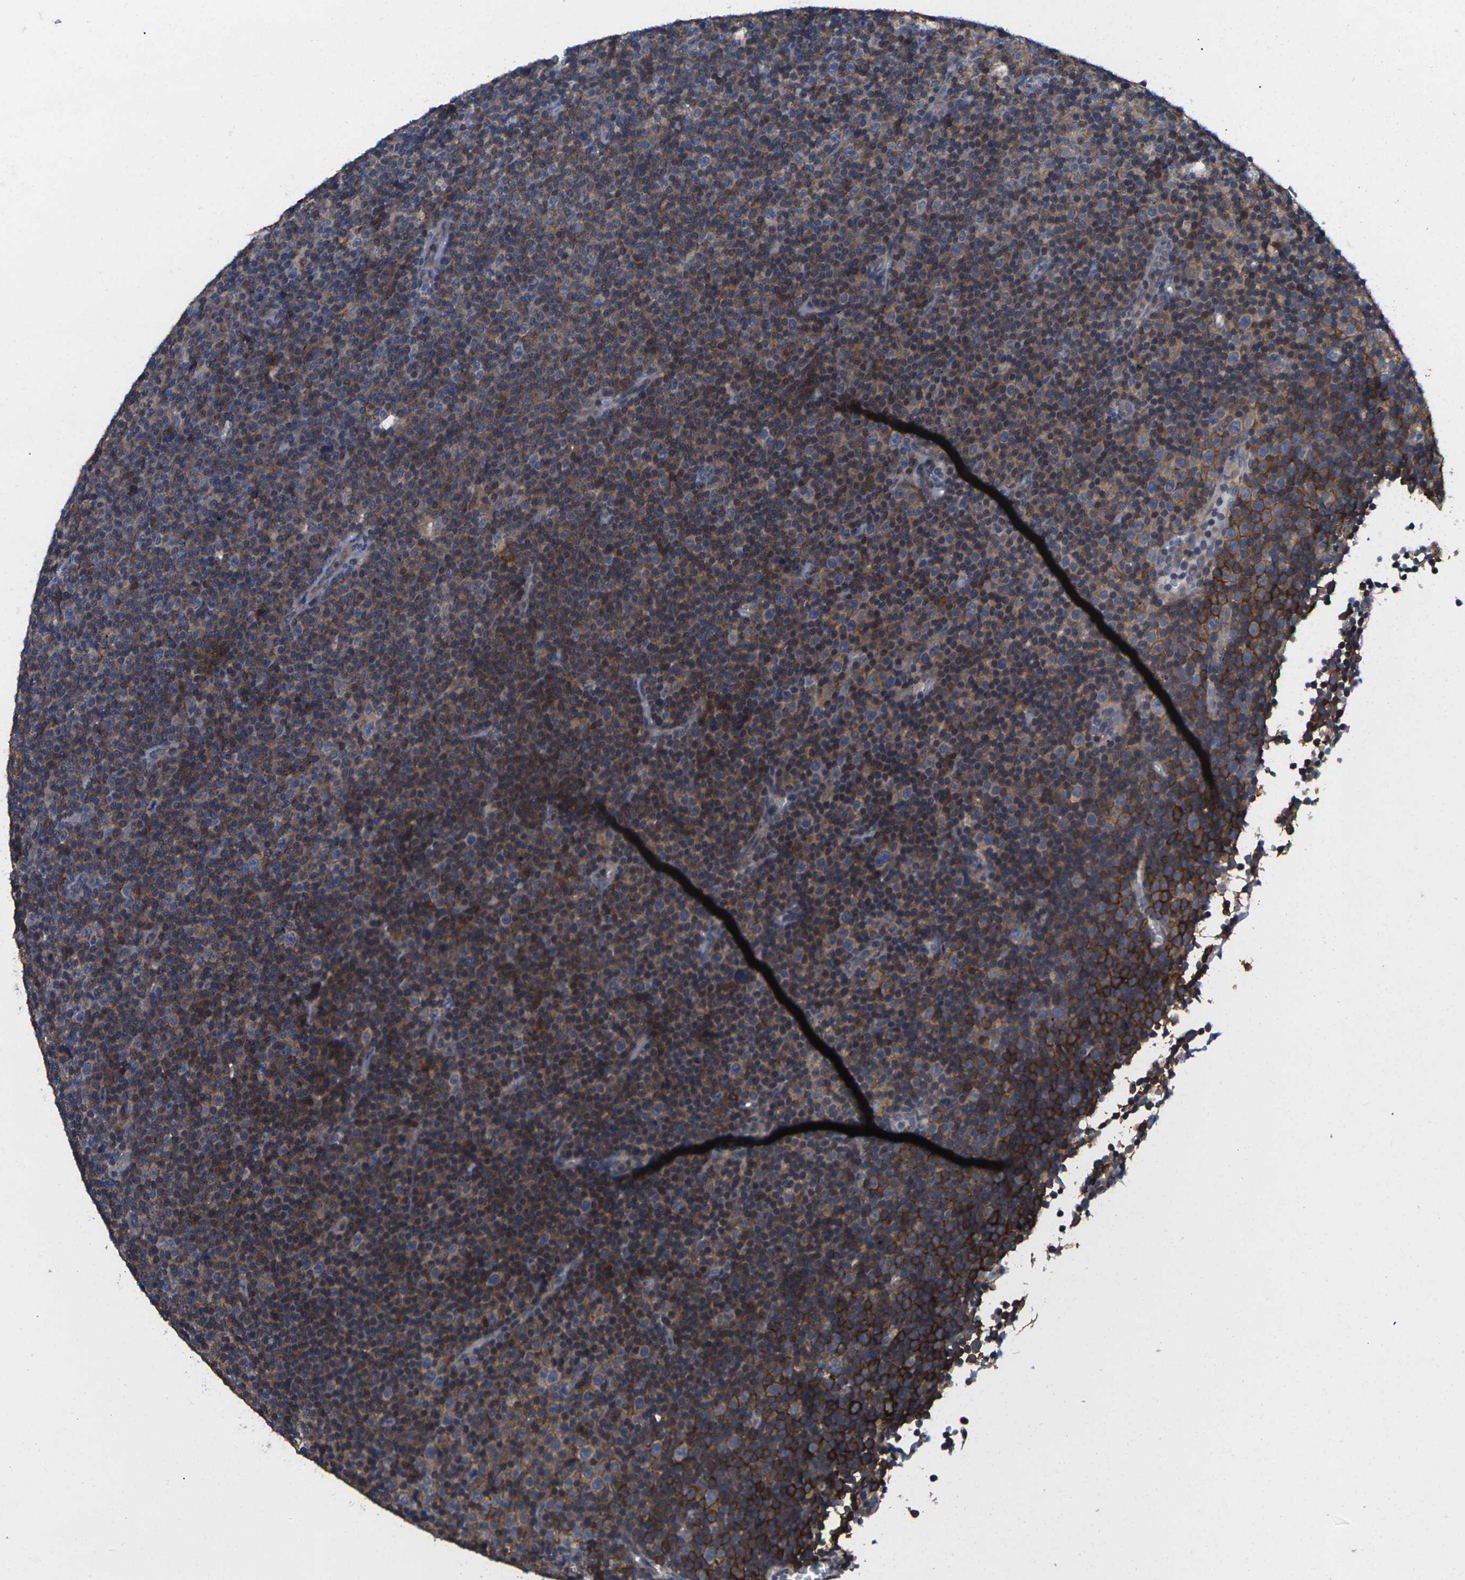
{"staining": {"intensity": "strong", "quantity": "25%-75%", "location": "cytoplasmic/membranous"}, "tissue": "lymphoma", "cell_type": "Tumor cells", "image_type": "cancer", "snomed": [{"axis": "morphology", "description": "Malignant lymphoma, non-Hodgkin's type, Low grade"}, {"axis": "topography", "description": "Lymph node"}], "caption": "The histopathology image displays a brown stain indicating the presence of a protein in the cytoplasmic/membranous of tumor cells in low-grade malignant lymphoma, non-Hodgkin's type.", "gene": "TMCC2", "patient": {"sex": "female", "age": 67}}